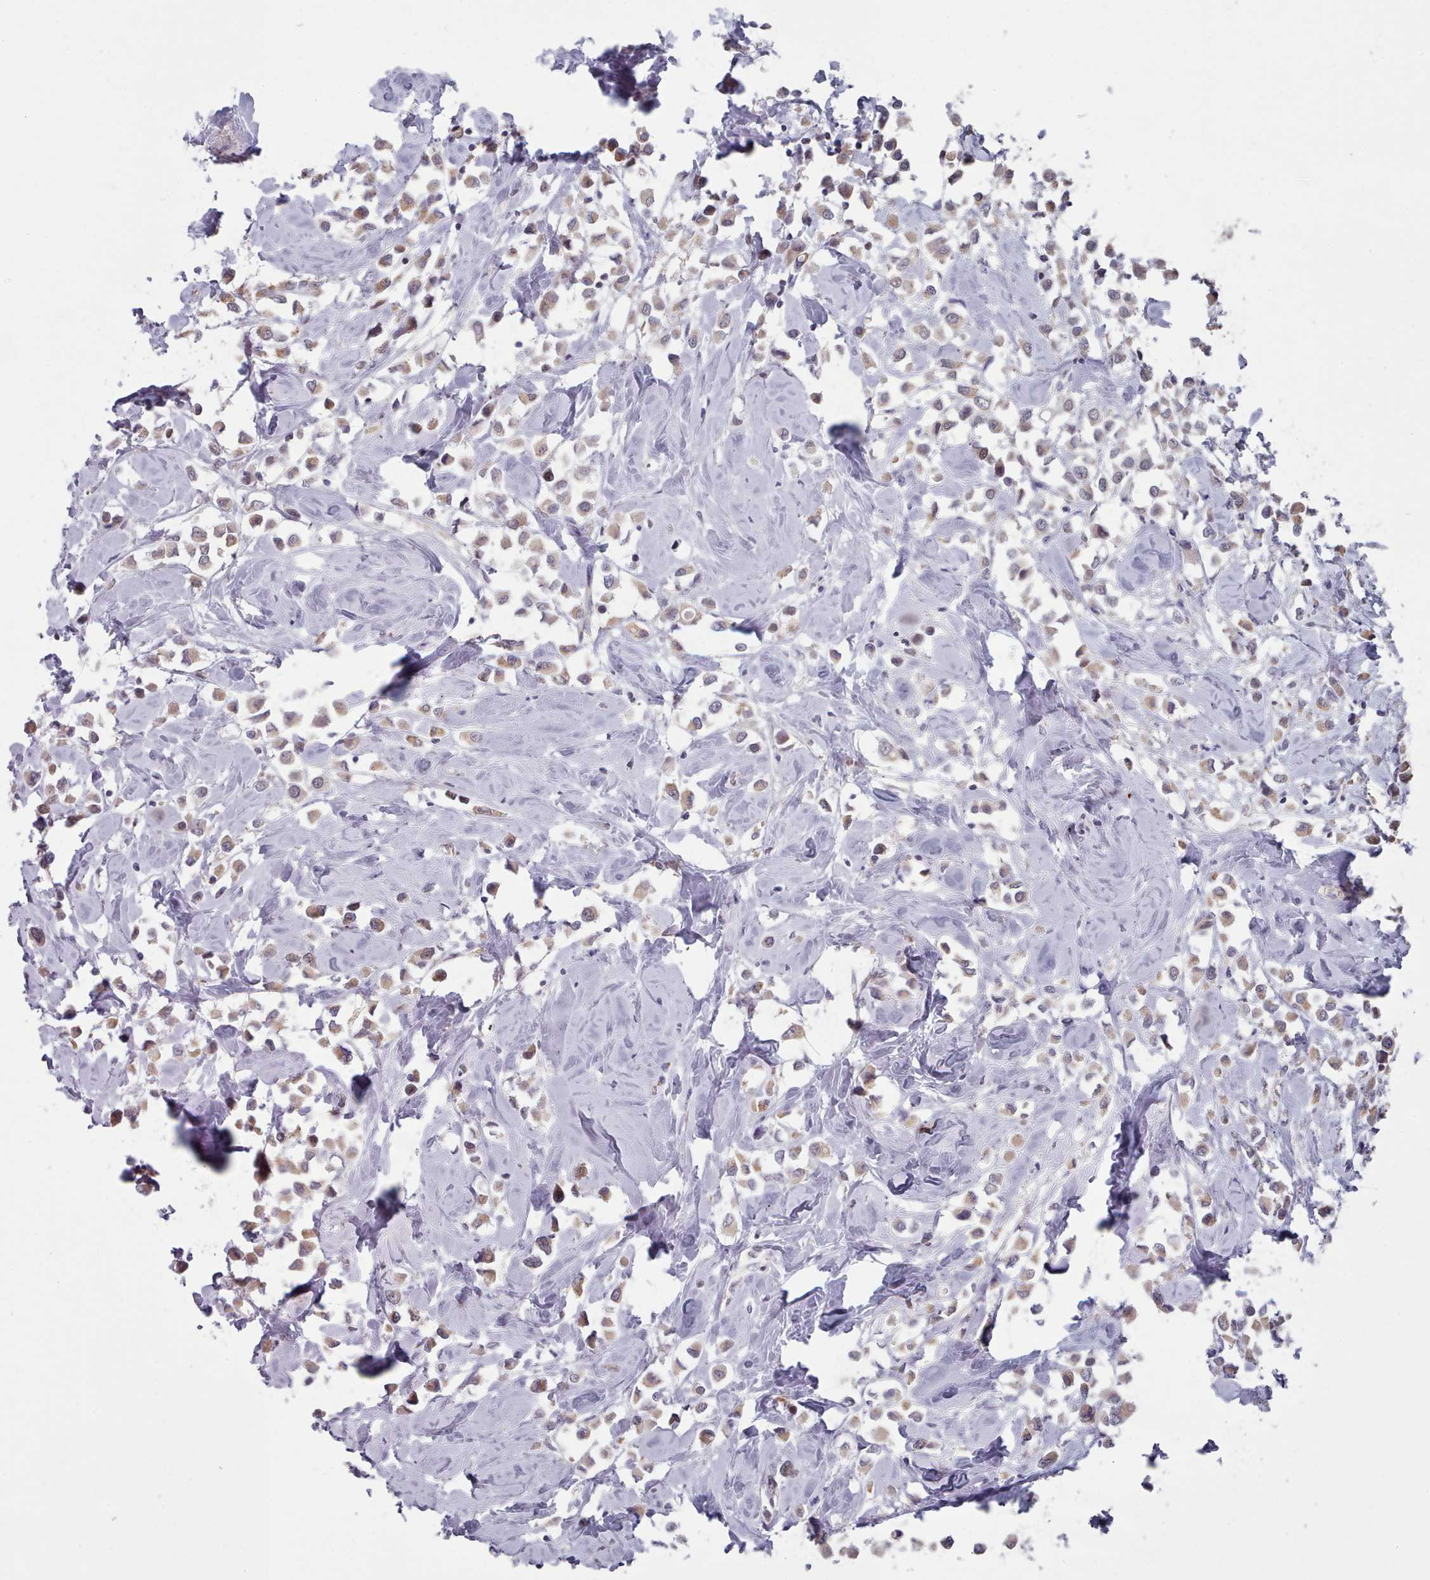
{"staining": {"intensity": "moderate", "quantity": ">75%", "location": "cytoplasmic/membranous"}, "tissue": "breast cancer", "cell_type": "Tumor cells", "image_type": "cancer", "snomed": [{"axis": "morphology", "description": "Duct carcinoma"}, {"axis": "topography", "description": "Breast"}], "caption": "This histopathology image reveals breast infiltrating ductal carcinoma stained with immunohistochemistry (IHC) to label a protein in brown. The cytoplasmic/membranous of tumor cells show moderate positivity for the protein. Nuclei are counter-stained blue.", "gene": "TRARG1", "patient": {"sex": "female", "age": 61}}